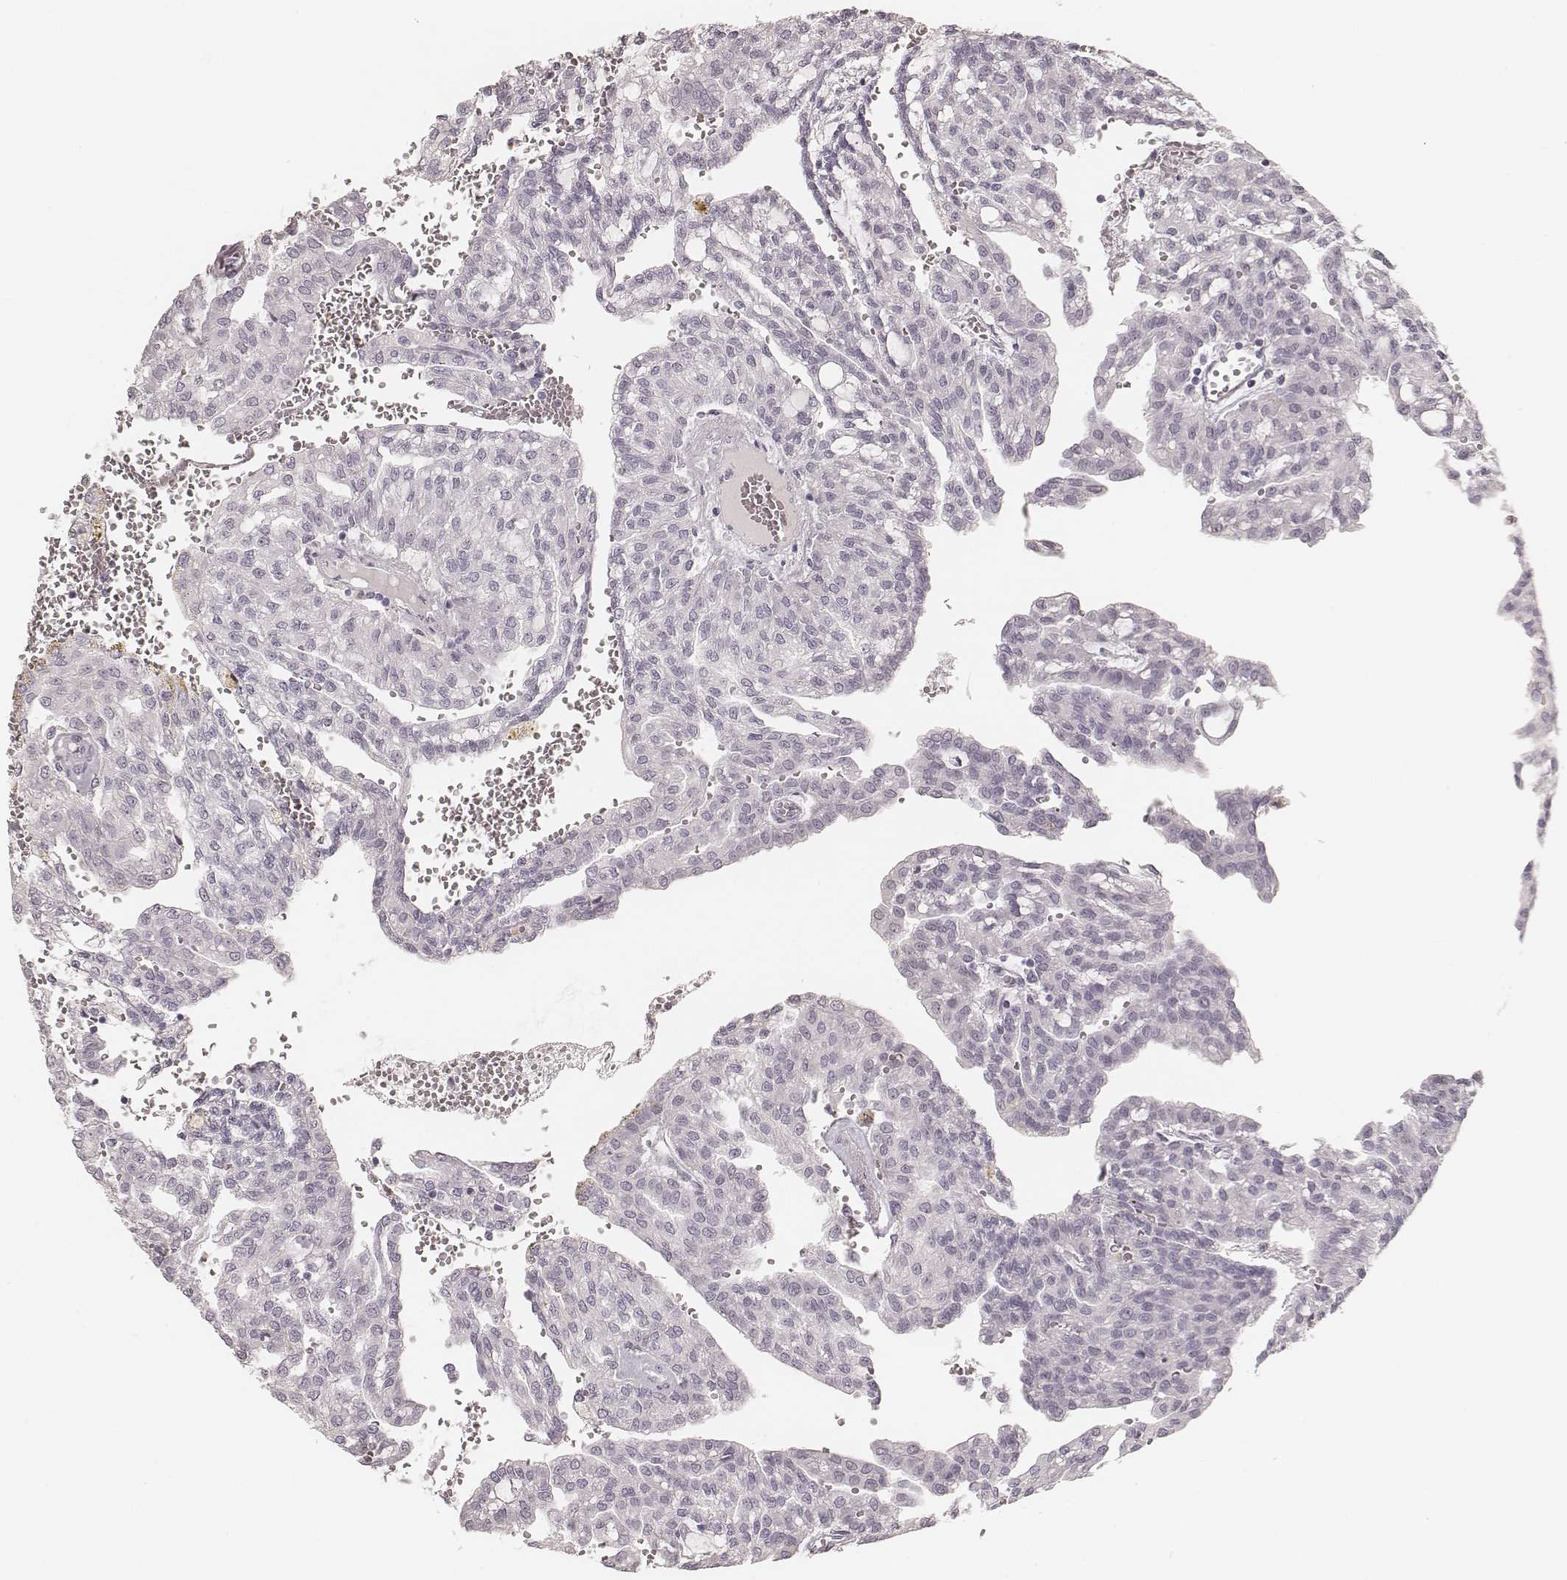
{"staining": {"intensity": "negative", "quantity": "none", "location": "none"}, "tissue": "renal cancer", "cell_type": "Tumor cells", "image_type": "cancer", "snomed": [{"axis": "morphology", "description": "Adenocarcinoma, NOS"}, {"axis": "topography", "description": "Kidney"}], "caption": "There is no significant expression in tumor cells of renal cancer (adenocarcinoma).", "gene": "KRT26", "patient": {"sex": "male", "age": 63}}